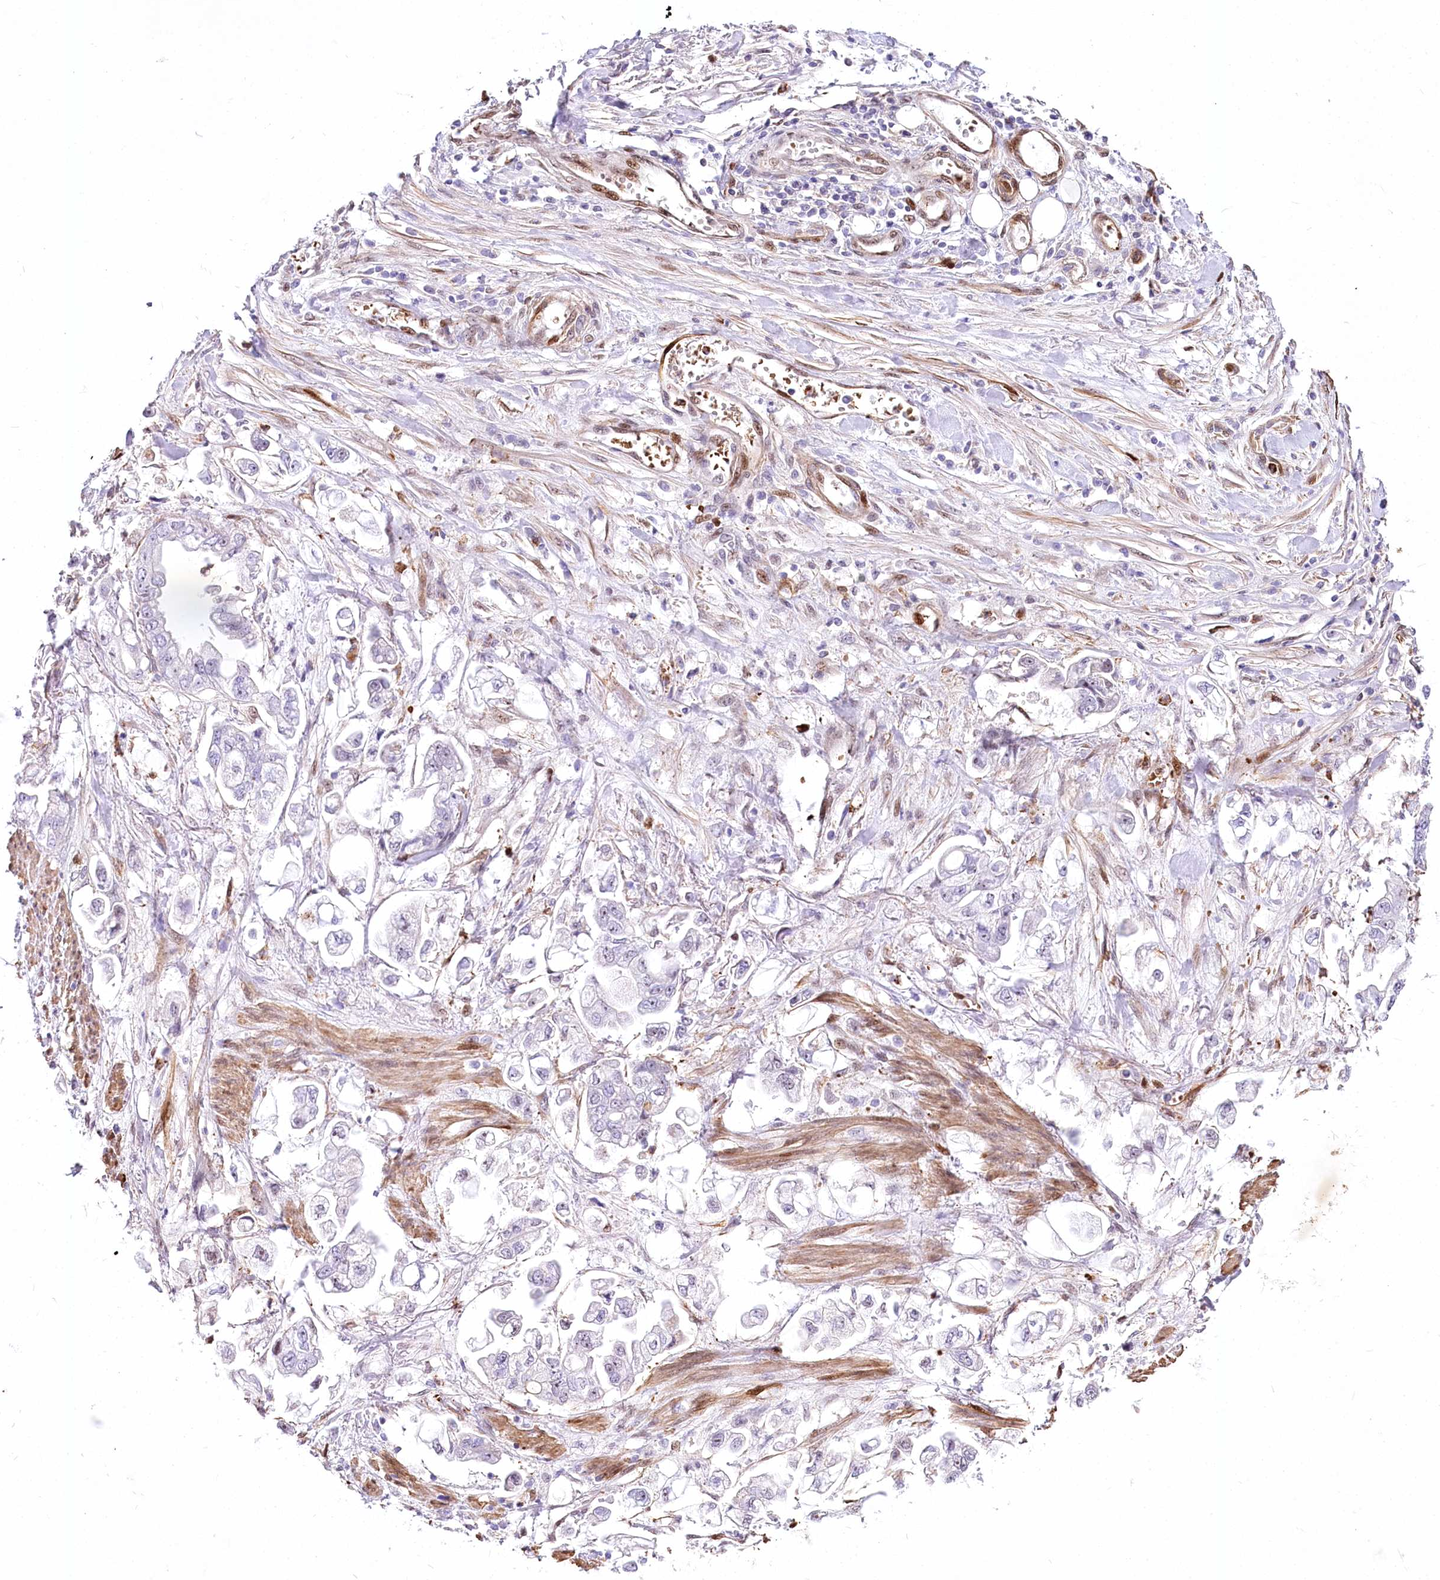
{"staining": {"intensity": "negative", "quantity": "none", "location": "none"}, "tissue": "stomach cancer", "cell_type": "Tumor cells", "image_type": "cancer", "snomed": [{"axis": "morphology", "description": "Adenocarcinoma, NOS"}, {"axis": "topography", "description": "Stomach"}], "caption": "The photomicrograph exhibits no significant expression in tumor cells of adenocarcinoma (stomach).", "gene": "PTMS", "patient": {"sex": "male", "age": 62}}